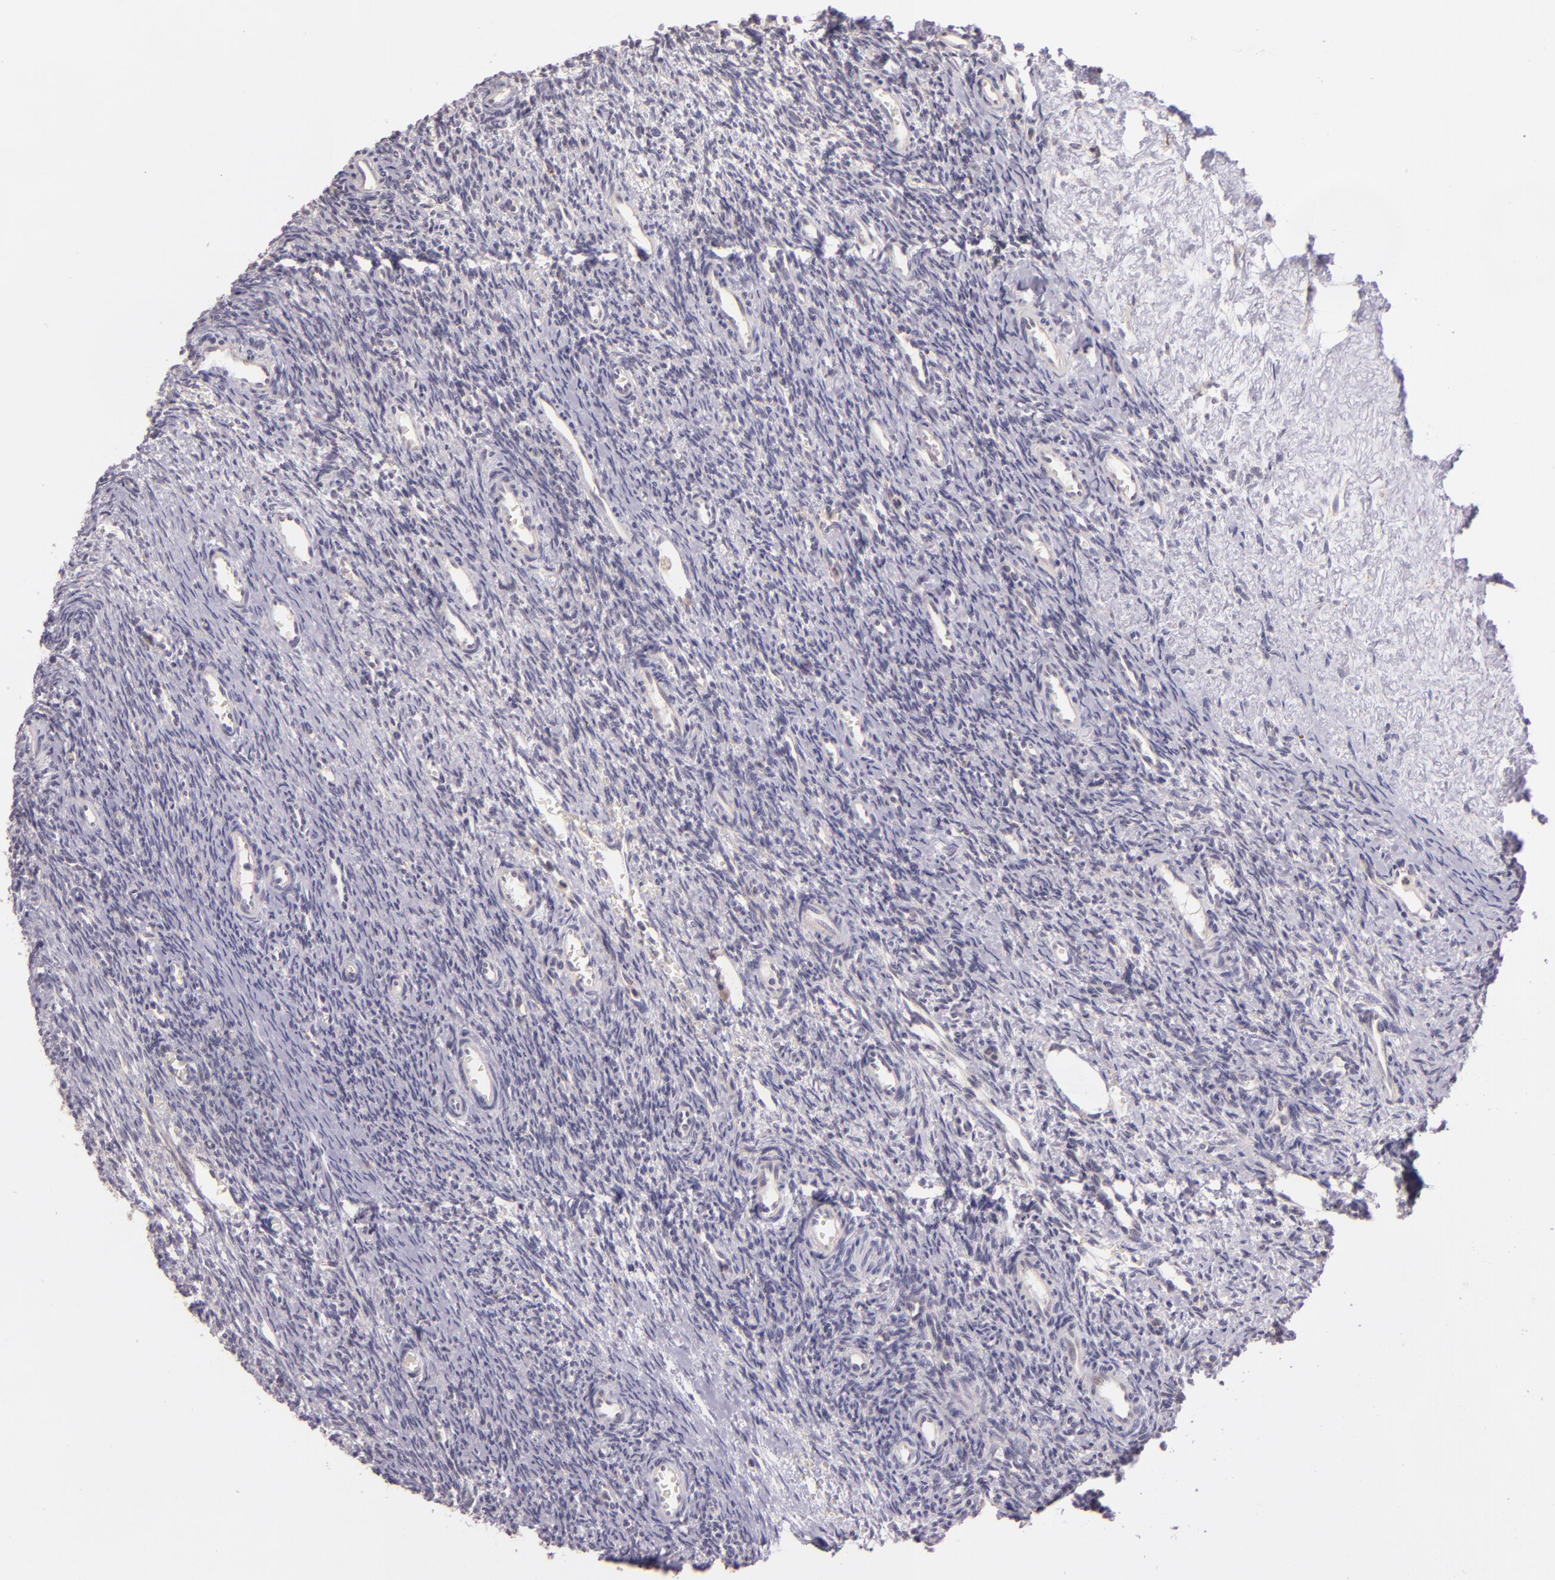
{"staining": {"intensity": "negative", "quantity": "none", "location": "none"}, "tissue": "ovary", "cell_type": "Follicle cells", "image_type": "normal", "snomed": [{"axis": "morphology", "description": "Normal tissue, NOS"}, {"axis": "topography", "description": "Ovary"}], "caption": "Immunohistochemistry photomicrograph of unremarkable ovary: ovary stained with DAB shows no significant protein positivity in follicle cells.", "gene": "ARMH4", "patient": {"sex": "female", "age": 39}}